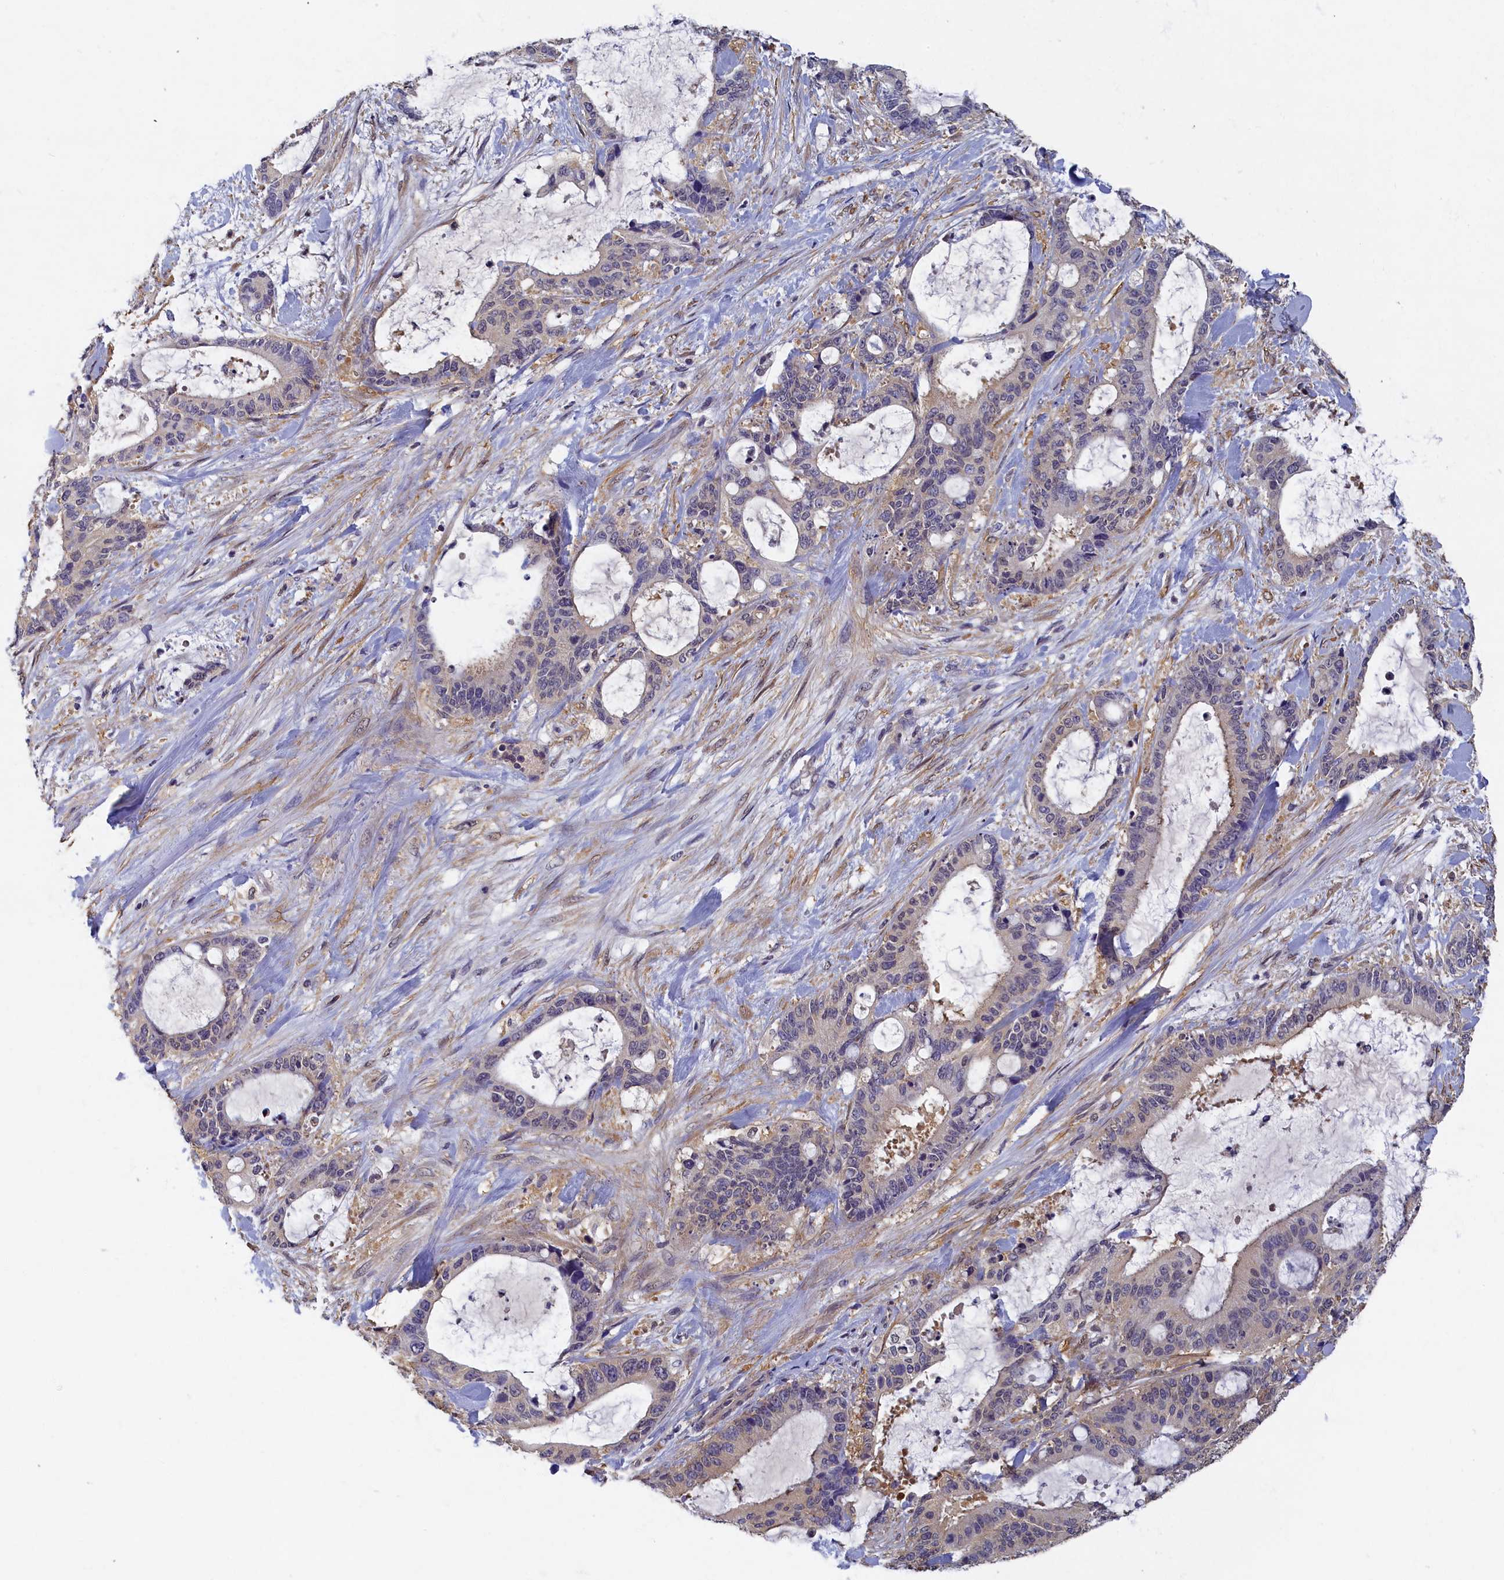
{"staining": {"intensity": "negative", "quantity": "none", "location": "none"}, "tissue": "liver cancer", "cell_type": "Tumor cells", "image_type": "cancer", "snomed": [{"axis": "morphology", "description": "Normal tissue, NOS"}, {"axis": "morphology", "description": "Cholangiocarcinoma"}, {"axis": "topography", "description": "Liver"}, {"axis": "topography", "description": "Peripheral nerve tissue"}], "caption": "There is no significant staining in tumor cells of liver cholangiocarcinoma.", "gene": "TBCB", "patient": {"sex": "female", "age": 73}}